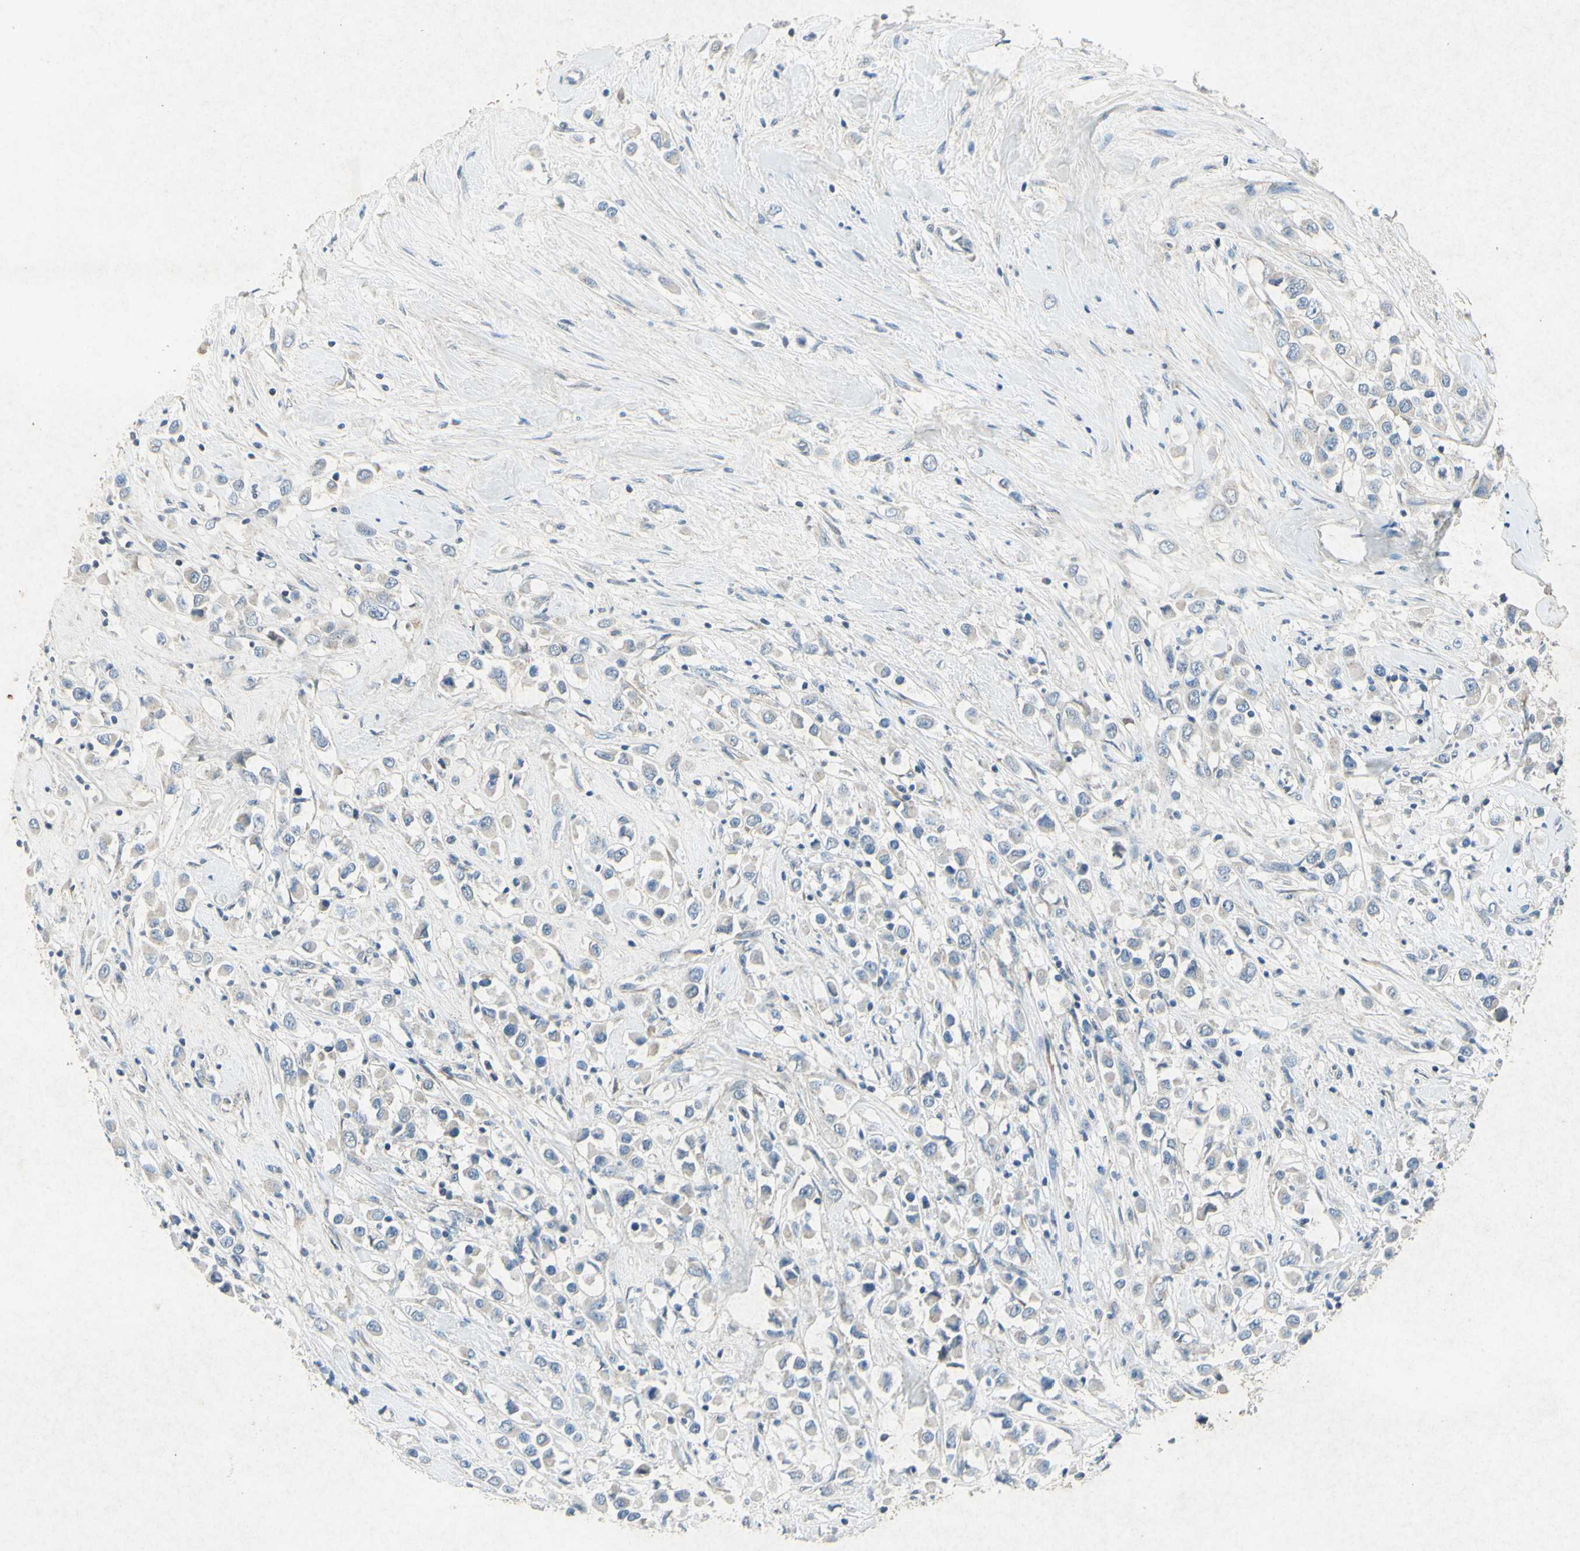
{"staining": {"intensity": "negative", "quantity": "none", "location": "none"}, "tissue": "breast cancer", "cell_type": "Tumor cells", "image_type": "cancer", "snomed": [{"axis": "morphology", "description": "Duct carcinoma"}, {"axis": "topography", "description": "Breast"}], "caption": "The immunohistochemistry (IHC) micrograph has no significant expression in tumor cells of intraductal carcinoma (breast) tissue.", "gene": "SNAP91", "patient": {"sex": "female", "age": 61}}